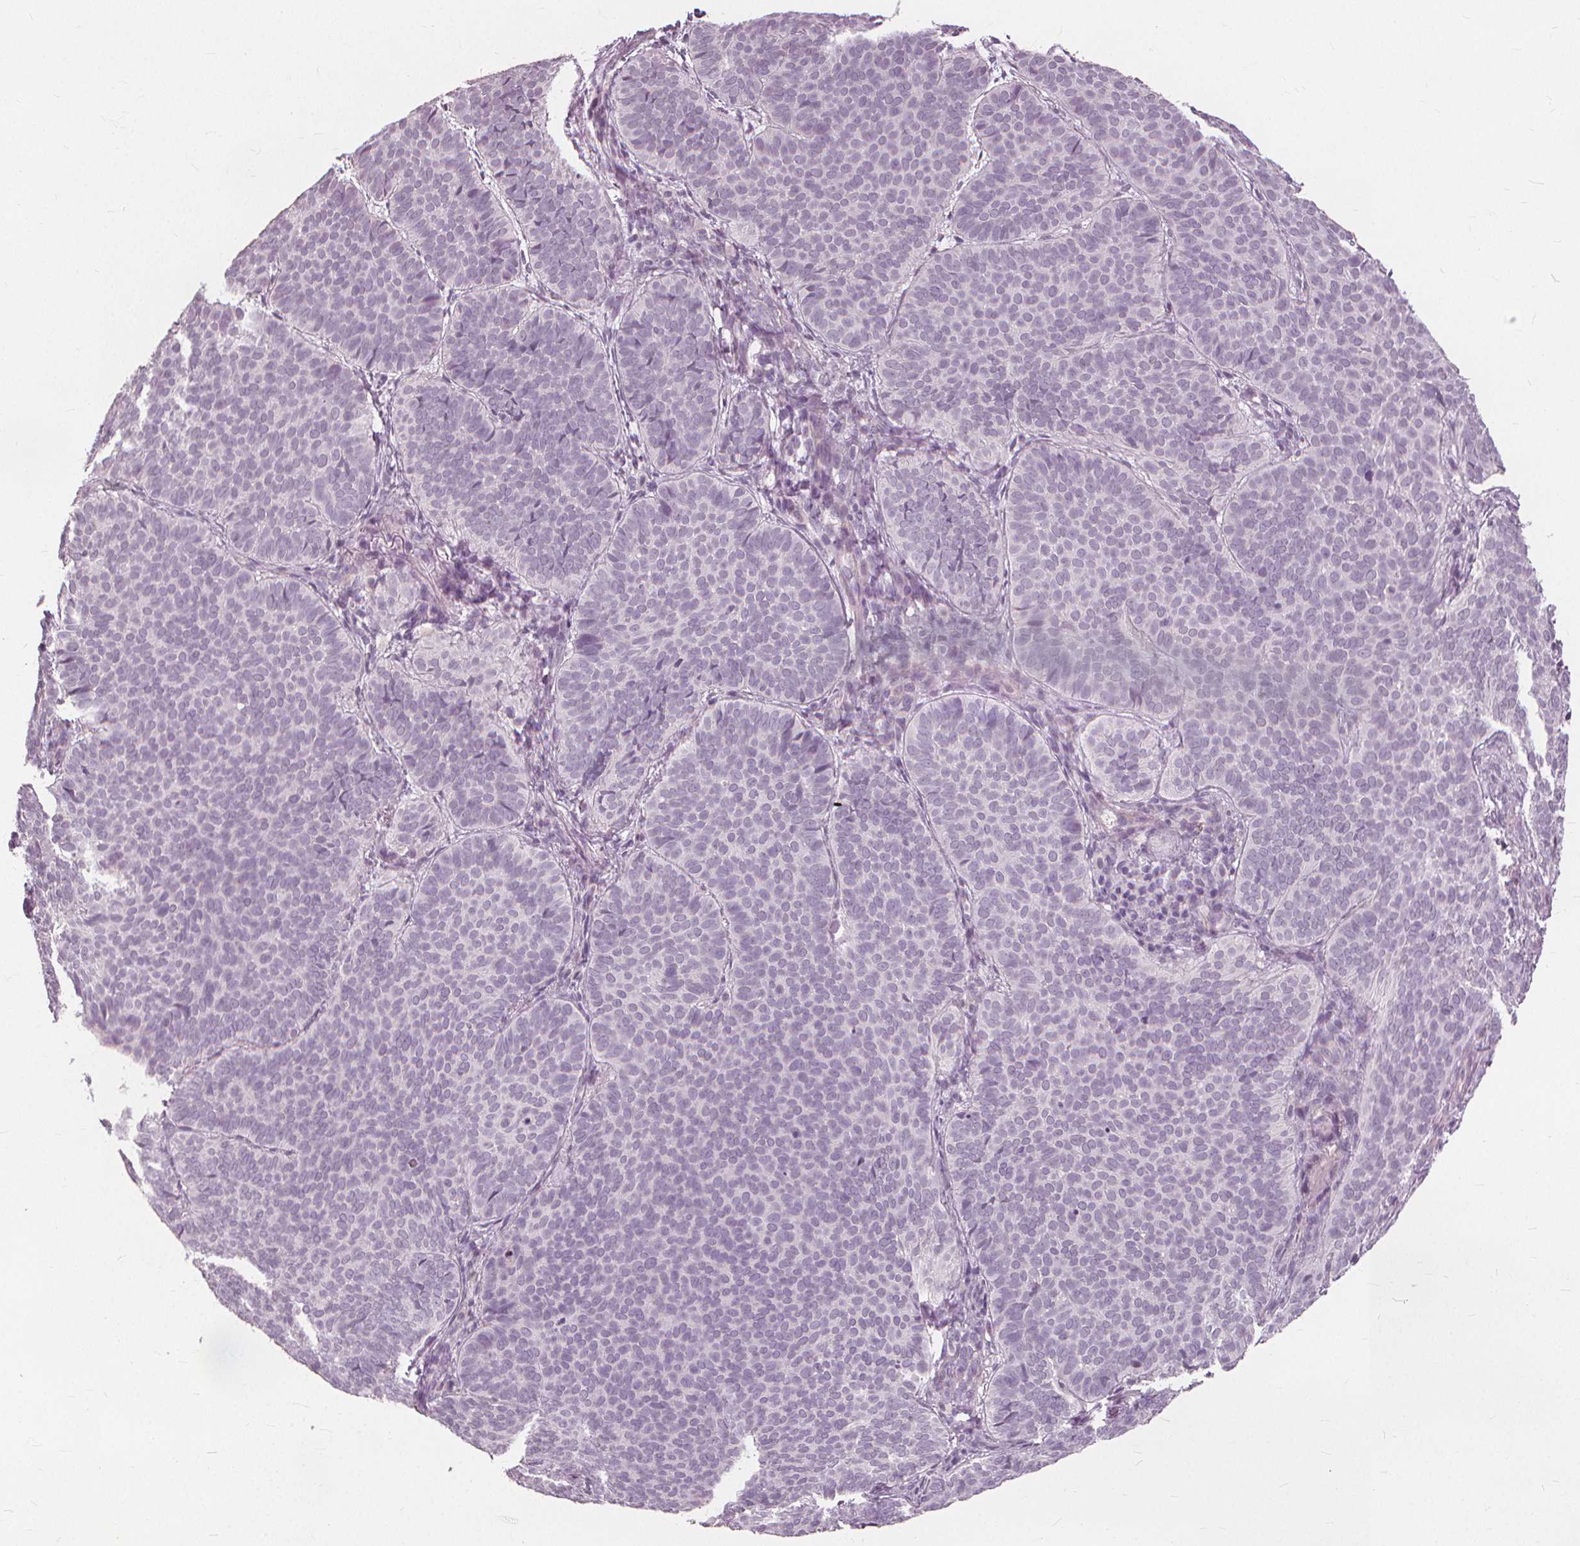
{"staining": {"intensity": "negative", "quantity": "none", "location": "none"}, "tissue": "skin cancer", "cell_type": "Tumor cells", "image_type": "cancer", "snomed": [{"axis": "morphology", "description": "Basal cell carcinoma"}, {"axis": "topography", "description": "Skin"}], "caption": "Tumor cells are negative for brown protein staining in basal cell carcinoma (skin).", "gene": "SFTPD", "patient": {"sex": "male", "age": 57}}